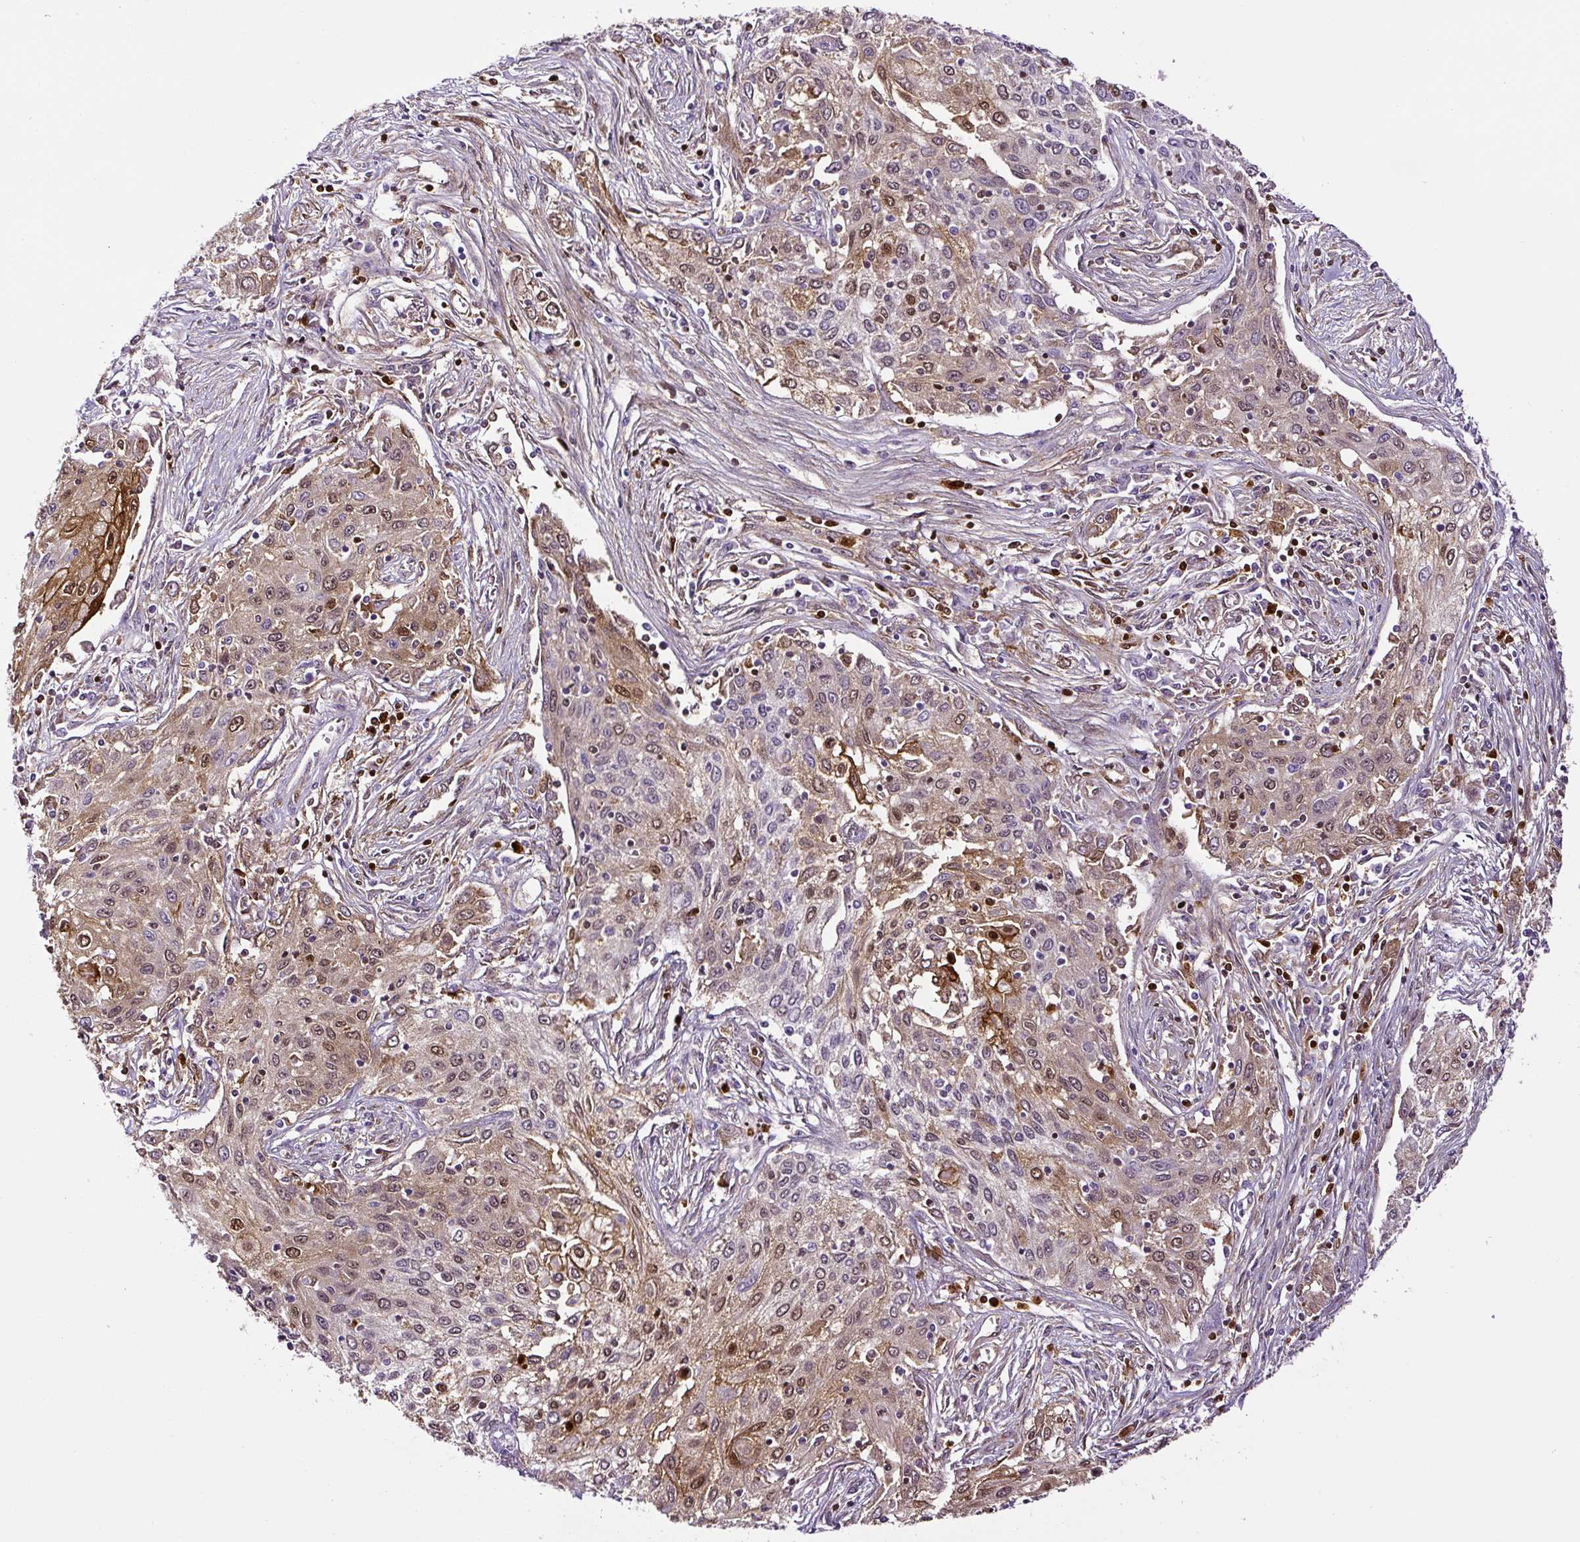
{"staining": {"intensity": "moderate", "quantity": "<25%", "location": "cytoplasmic/membranous,nuclear"}, "tissue": "lung cancer", "cell_type": "Tumor cells", "image_type": "cancer", "snomed": [{"axis": "morphology", "description": "Squamous cell carcinoma, NOS"}, {"axis": "topography", "description": "Lung"}], "caption": "Human squamous cell carcinoma (lung) stained with a brown dye reveals moderate cytoplasmic/membranous and nuclear positive staining in about <25% of tumor cells.", "gene": "ANXA1", "patient": {"sex": "female", "age": 69}}